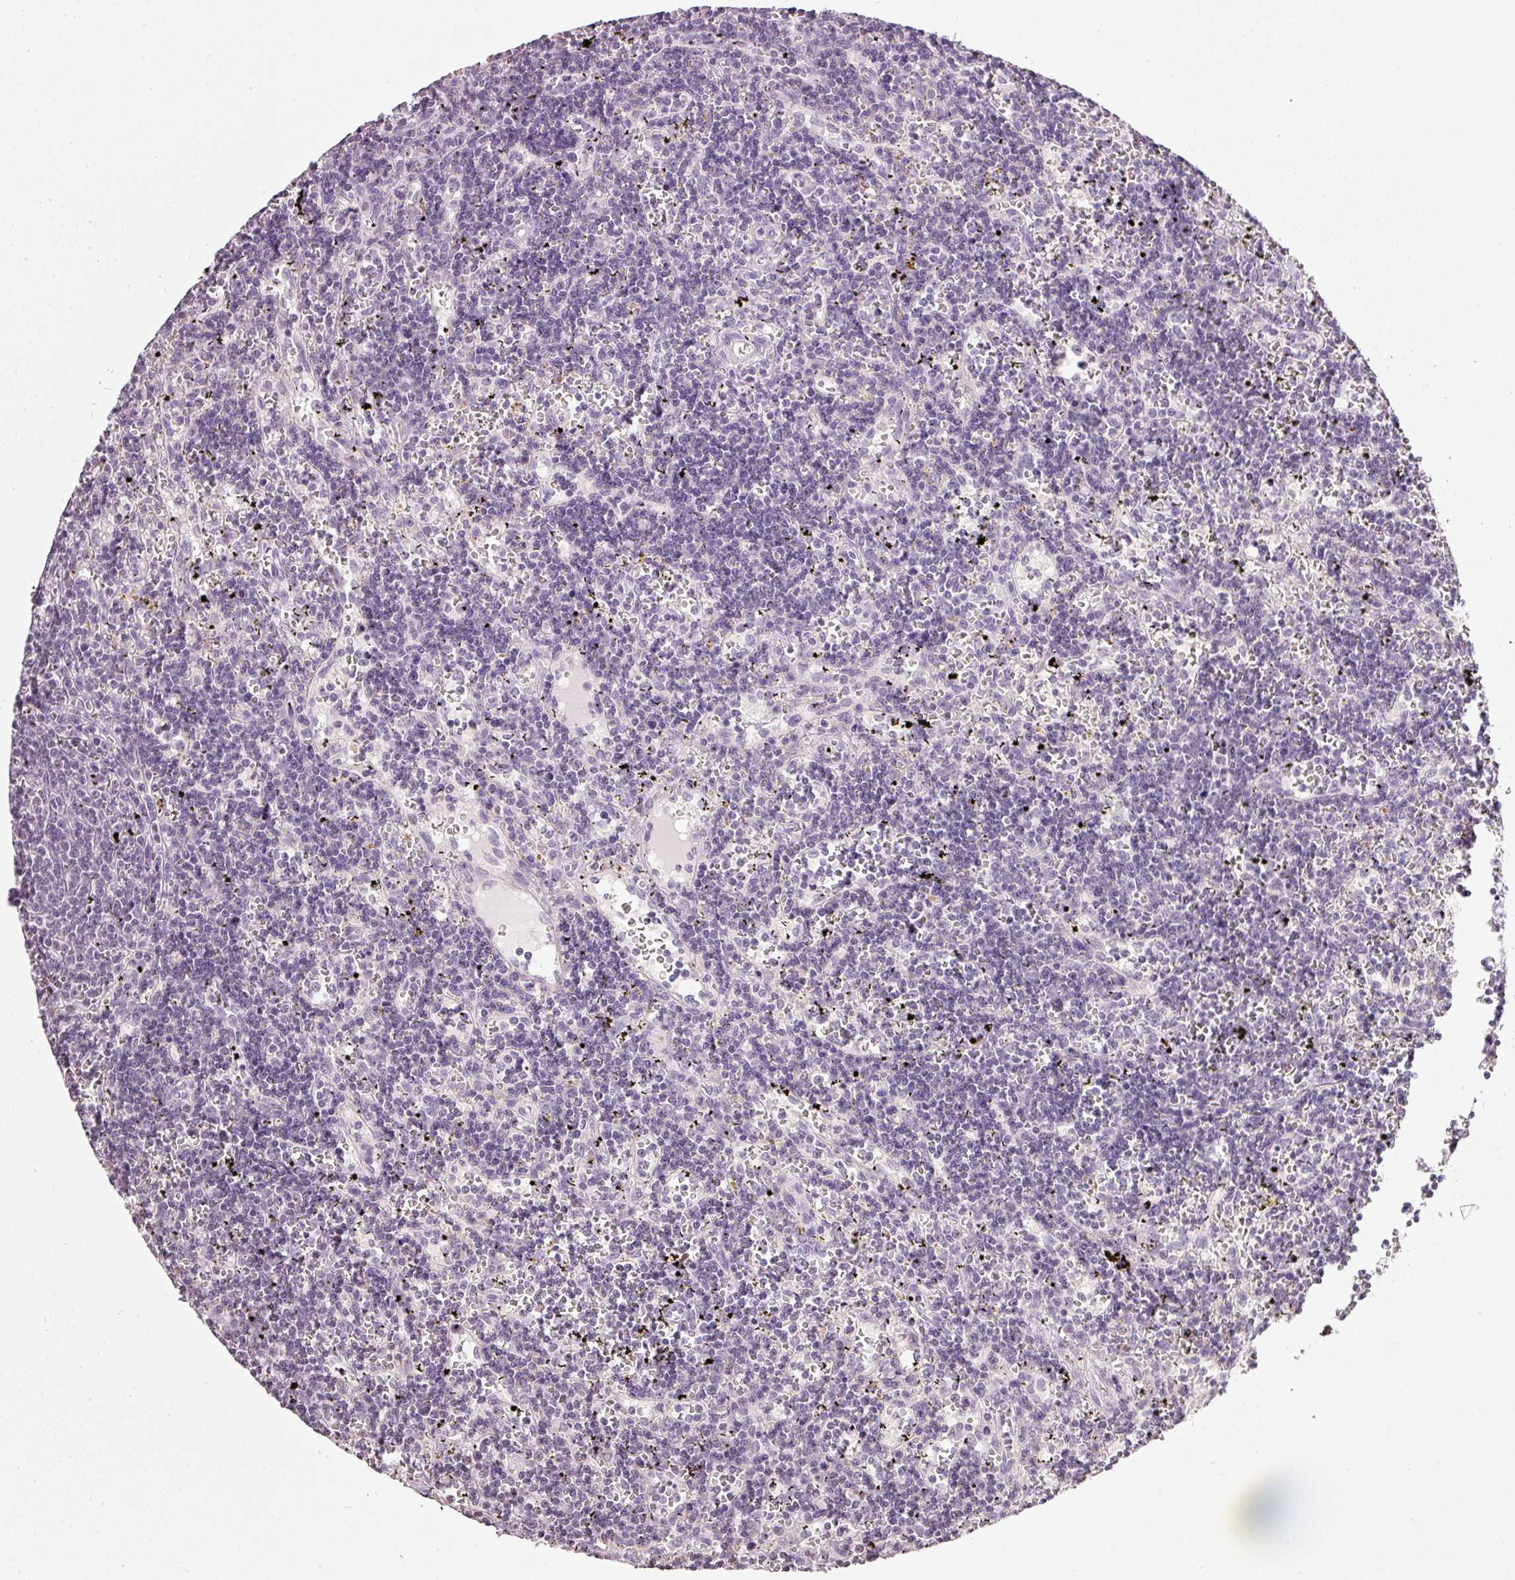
{"staining": {"intensity": "negative", "quantity": "none", "location": "none"}, "tissue": "lymphoma", "cell_type": "Tumor cells", "image_type": "cancer", "snomed": [{"axis": "morphology", "description": "Malignant lymphoma, non-Hodgkin's type, Low grade"}, {"axis": "topography", "description": "Spleen"}], "caption": "A high-resolution histopathology image shows IHC staining of malignant lymphoma, non-Hodgkin's type (low-grade), which reveals no significant staining in tumor cells. (Immunohistochemistry (ihc), brightfield microscopy, high magnification).", "gene": "NRDE2", "patient": {"sex": "male", "age": 60}}